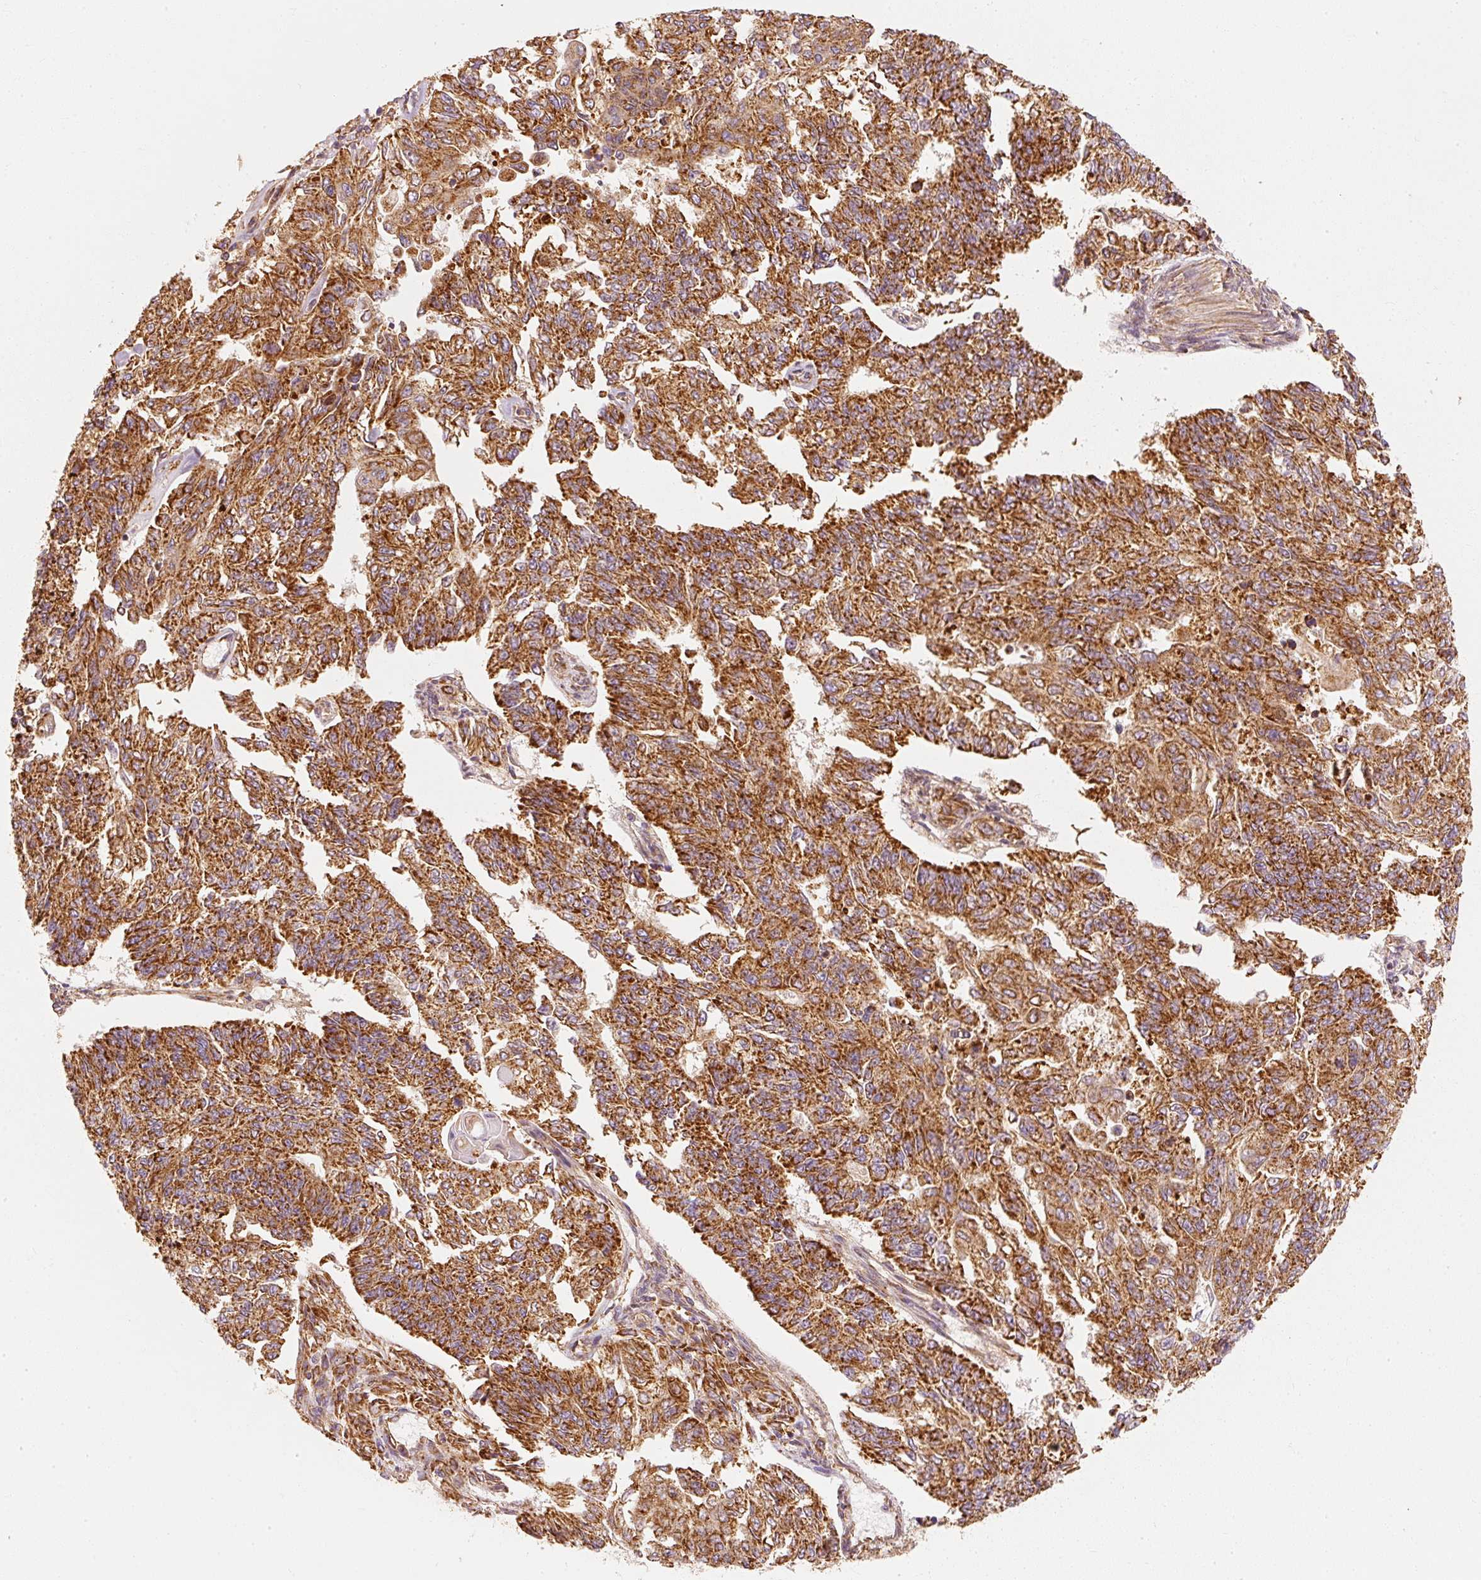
{"staining": {"intensity": "strong", "quantity": ">75%", "location": "cytoplasmic/membranous"}, "tissue": "endometrial cancer", "cell_type": "Tumor cells", "image_type": "cancer", "snomed": [{"axis": "morphology", "description": "Adenocarcinoma, NOS"}, {"axis": "topography", "description": "Endometrium"}], "caption": "Adenocarcinoma (endometrial) was stained to show a protein in brown. There is high levels of strong cytoplasmic/membranous expression in about >75% of tumor cells. The staining was performed using DAB (3,3'-diaminobenzidine) to visualize the protein expression in brown, while the nuclei were stained in blue with hematoxylin (Magnification: 20x).", "gene": "TOMM40", "patient": {"sex": "female", "age": 32}}